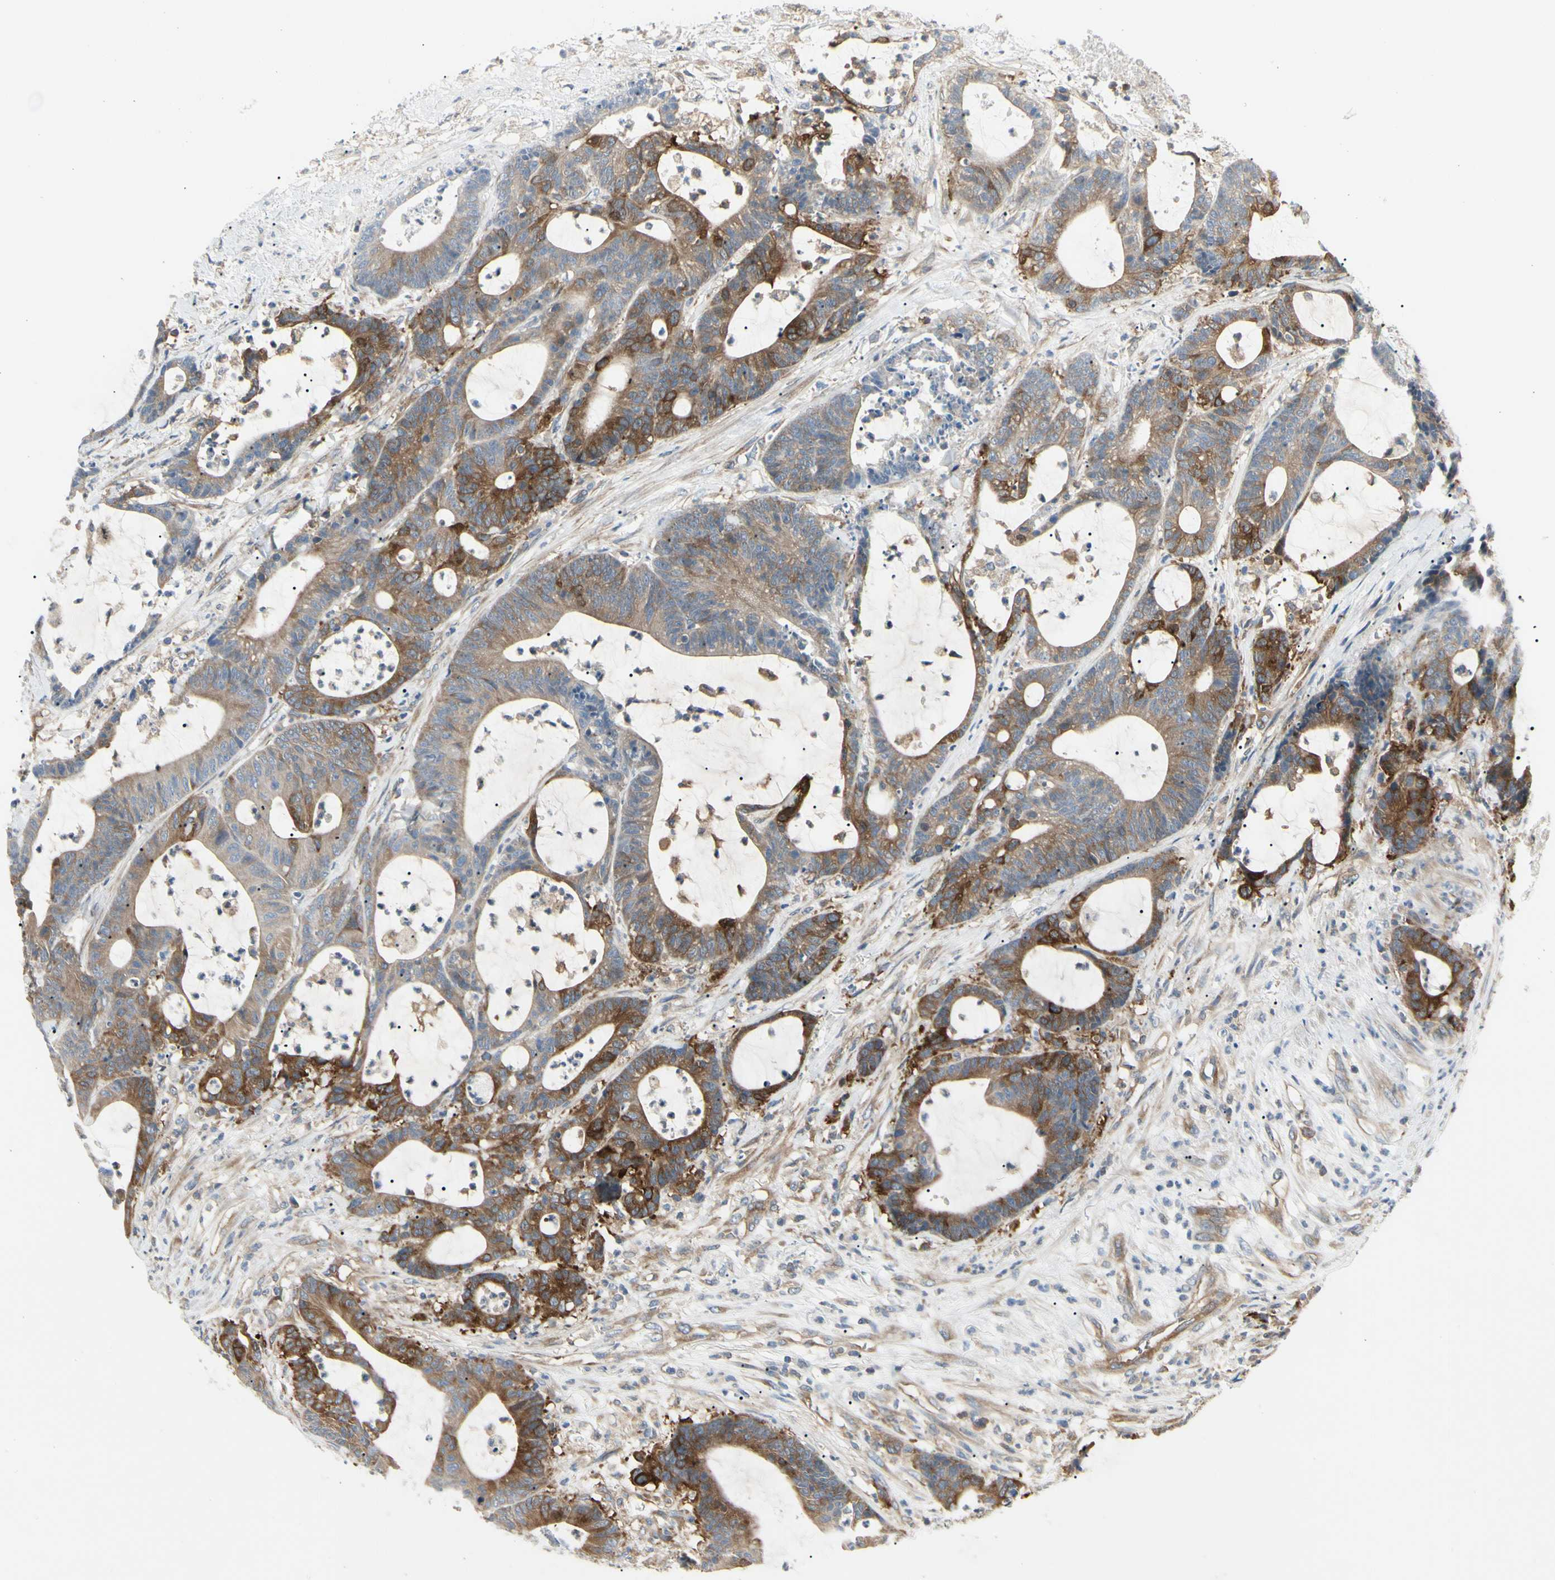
{"staining": {"intensity": "strong", "quantity": ">75%", "location": "cytoplasmic/membranous"}, "tissue": "colorectal cancer", "cell_type": "Tumor cells", "image_type": "cancer", "snomed": [{"axis": "morphology", "description": "Adenocarcinoma, NOS"}, {"axis": "topography", "description": "Colon"}], "caption": "Immunohistochemistry histopathology image of neoplastic tissue: adenocarcinoma (colorectal) stained using IHC demonstrates high levels of strong protein expression localized specifically in the cytoplasmic/membranous of tumor cells, appearing as a cytoplasmic/membranous brown color.", "gene": "NFKB2", "patient": {"sex": "female", "age": 84}}